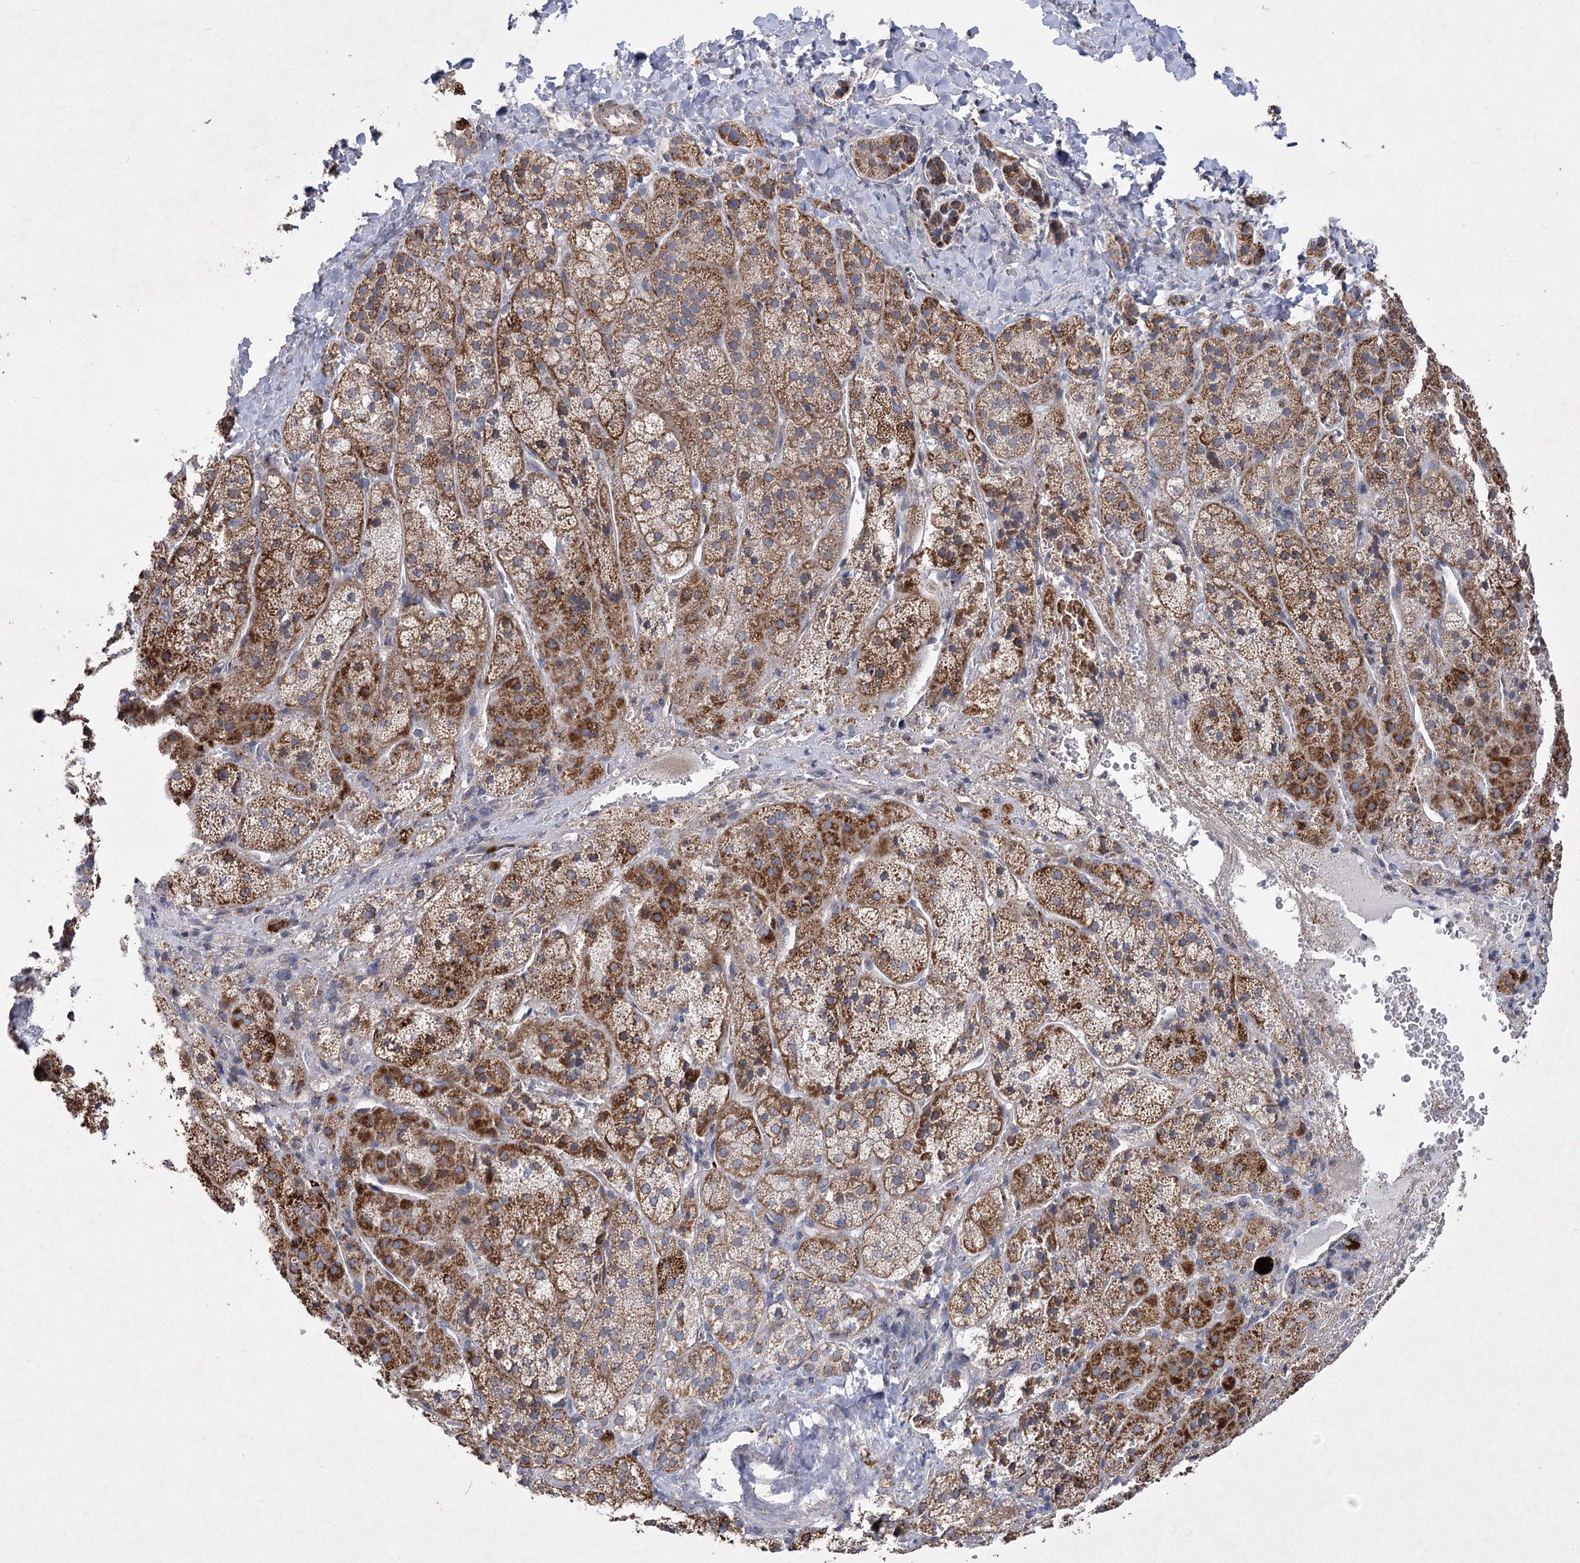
{"staining": {"intensity": "moderate", "quantity": ">75%", "location": "cytoplasmic/membranous"}, "tissue": "adrenal gland", "cell_type": "Glandular cells", "image_type": "normal", "snomed": [{"axis": "morphology", "description": "Normal tissue, NOS"}, {"axis": "topography", "description": "Adrenal gland"}], "caption": "DAB immunohistochemical staining of benign adrenal gland displays moderate cytoplasmic/membranous protein expression in approximately >75% of glandular cells. Nuclei are stained in blue.", "gene": "PDHB", "patient": {"sex": "female", "age": 44}}